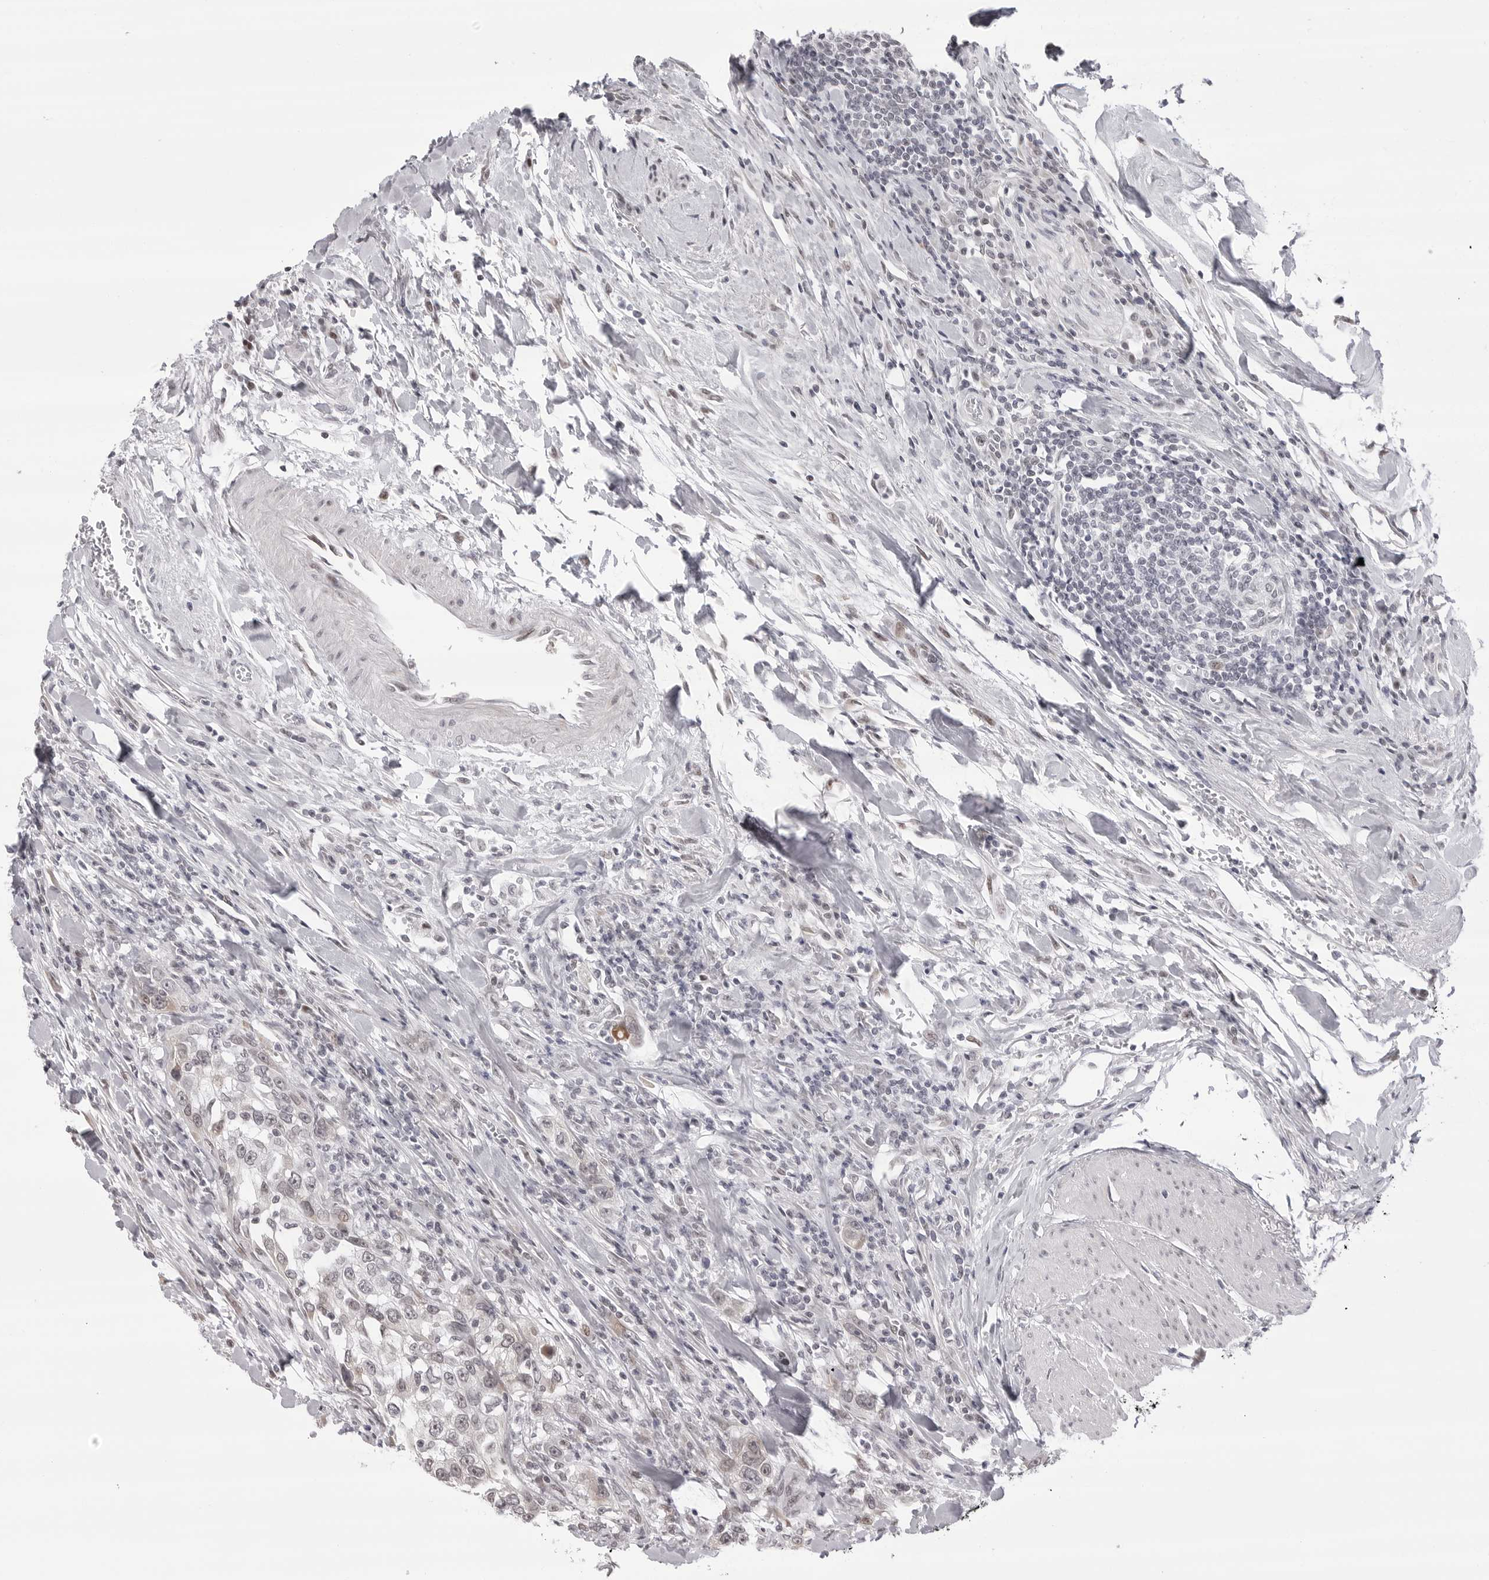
{"staining": {"intensity": "negative", "quantity": "none", "location": "none"}, "tissue": "urothelial cancer", "cell_type": "Tumor cells", "image_type": "cancer", "snomed": [{"axis": "morphology", "description": "Urothelial carcinoma, High grade"}, {"axis": "topography", "description": "Urinary bladder"}], "caption": "The immunohistochemistry (IHC) photomicrograph has no significant expression in tumor cells of urothelial cancer tissue. The staining is performed using DAB brown chromogen with nuclei counter-stained in using hematoxylin.", "gene": "PHF3", "patient": {"sex": "female", "age": 80}}